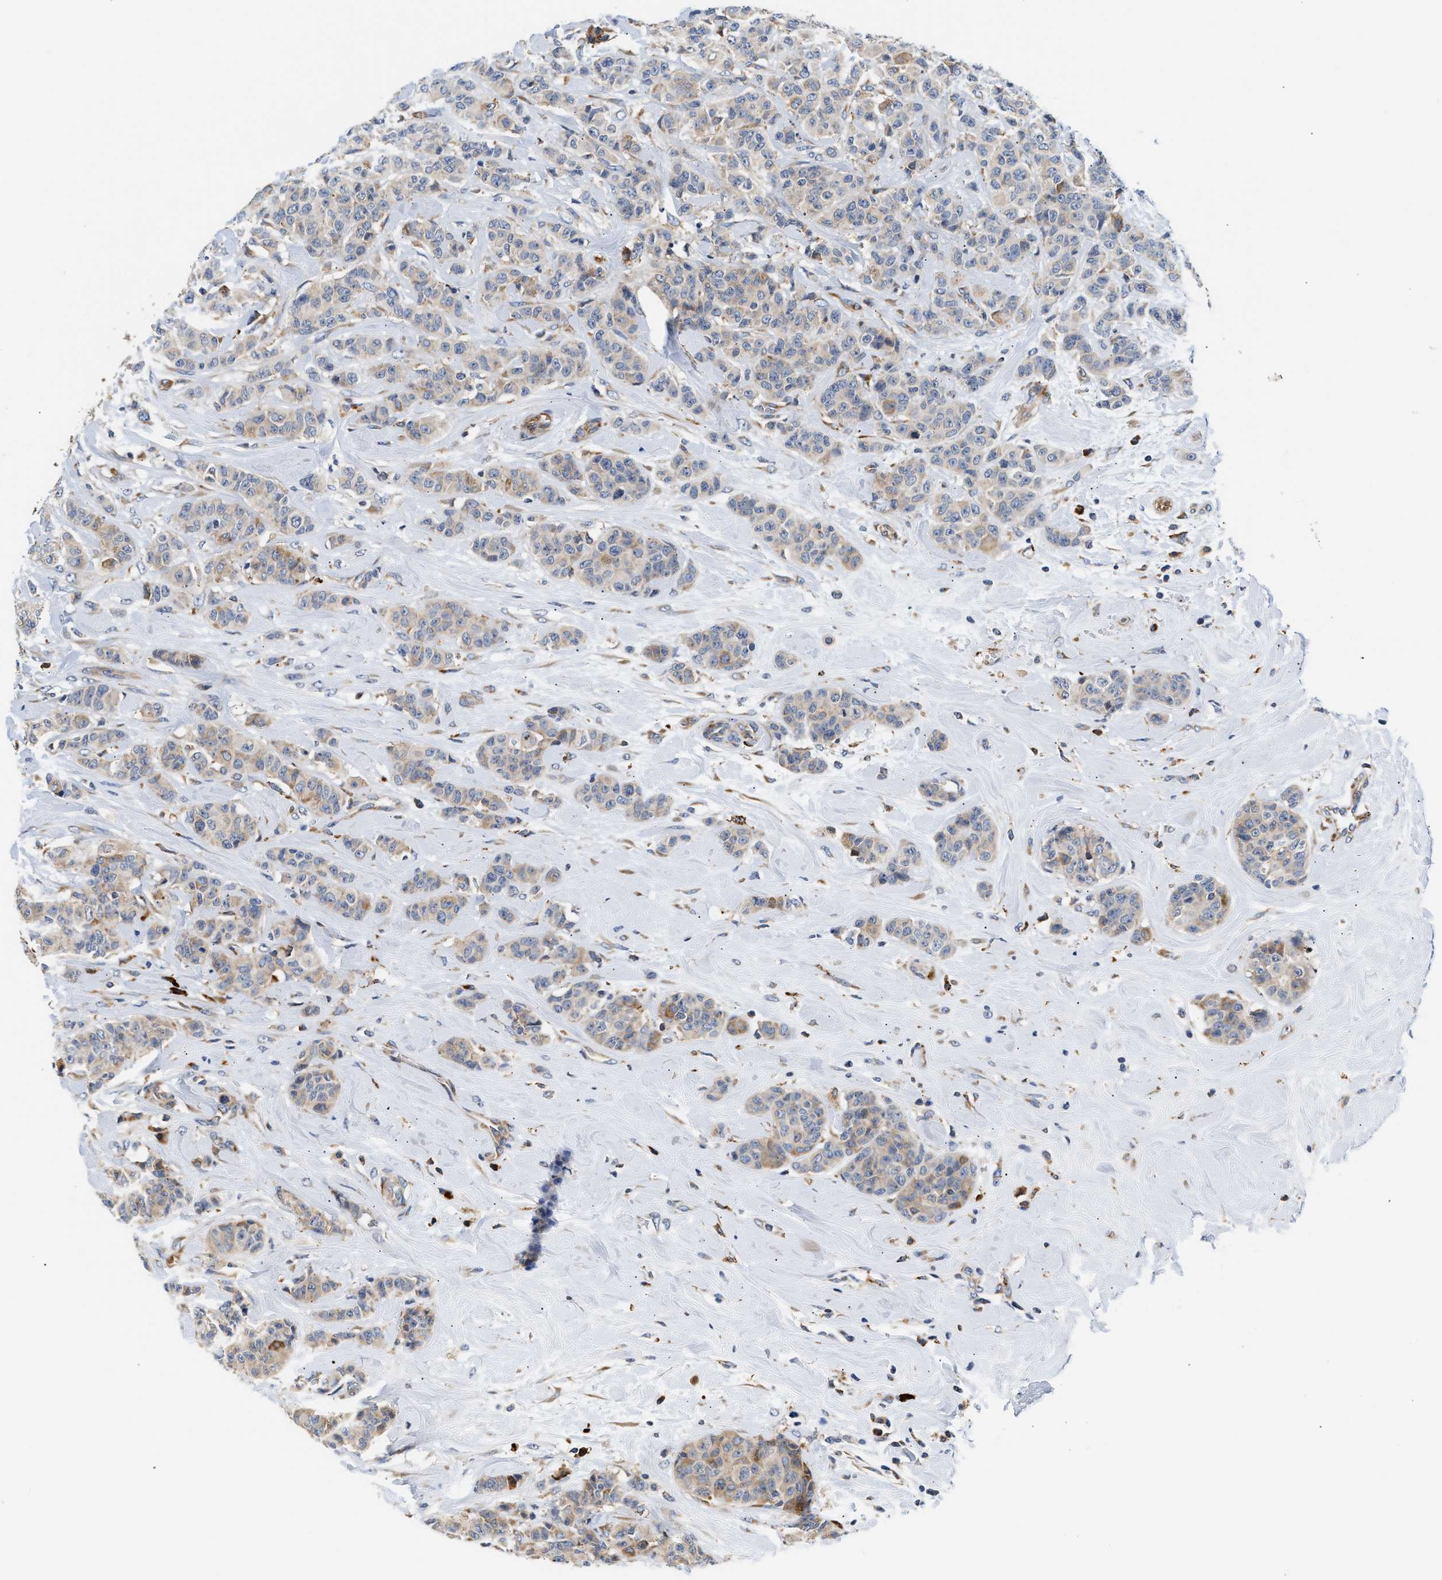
{"staining": {"intensity": "moderate", "quantity": "<25%", "location": "cytoplasmic/membranous"}, "tissue": "breast cancer", "cell_type": "Tumor cells", "image_type": "cancer", "snomed": [{"axis": "morphology", "description": "Normal tissue, NOS"}, {"axis": "morphology", "description": "Duct carcinoma"}, {"axis": "topography", "description": "Breast"}], "caption": "This is a histology image of IHC staining of breast cancer (invasive ductal carcinoma), which shows moderate positivity in the cytoplasmic/membranous of tumor cells.", "gene": "AMZ1", "patient": {"sex": "female", "age": 40}}